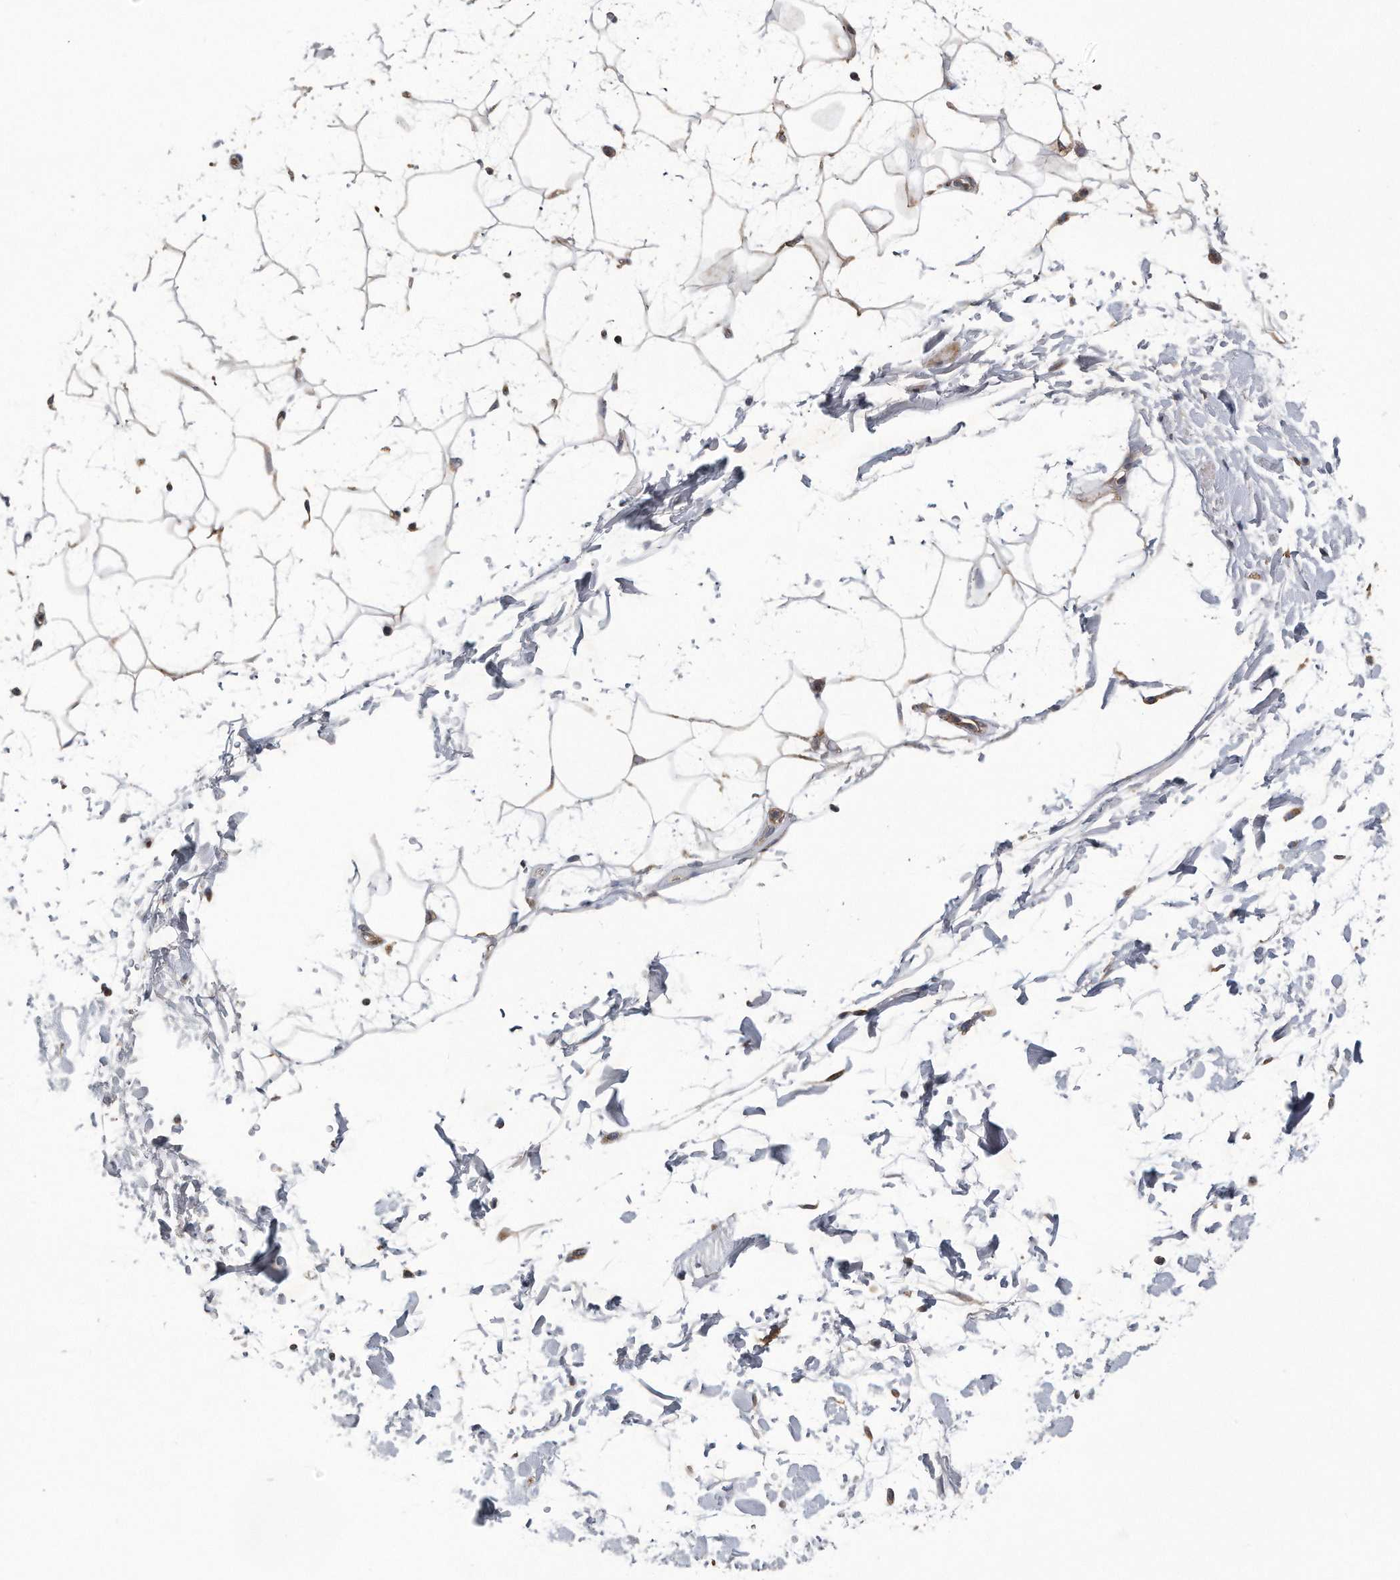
{"staining": {"intensity": "weak", "quantity": "25%-75%", "location": "cytoplasmic/membranous"}, "tissue": "adipose tissue", "cell_type": "Adipocytes", "image_type": "normal", "snomed": [{"axis": "morphology", "description": "Normal tissue, NOS"}, {"axis": "topography", "description": "Soft tissue"}], "caption": "Adipose tissue stained with a brown dye demonstrates weak cytoplasmic/membranous positive expression in approximately 25%-75% of adipocytes.", "gene": "LYRM4", "patient": {"sex": "male", "age": 72}}